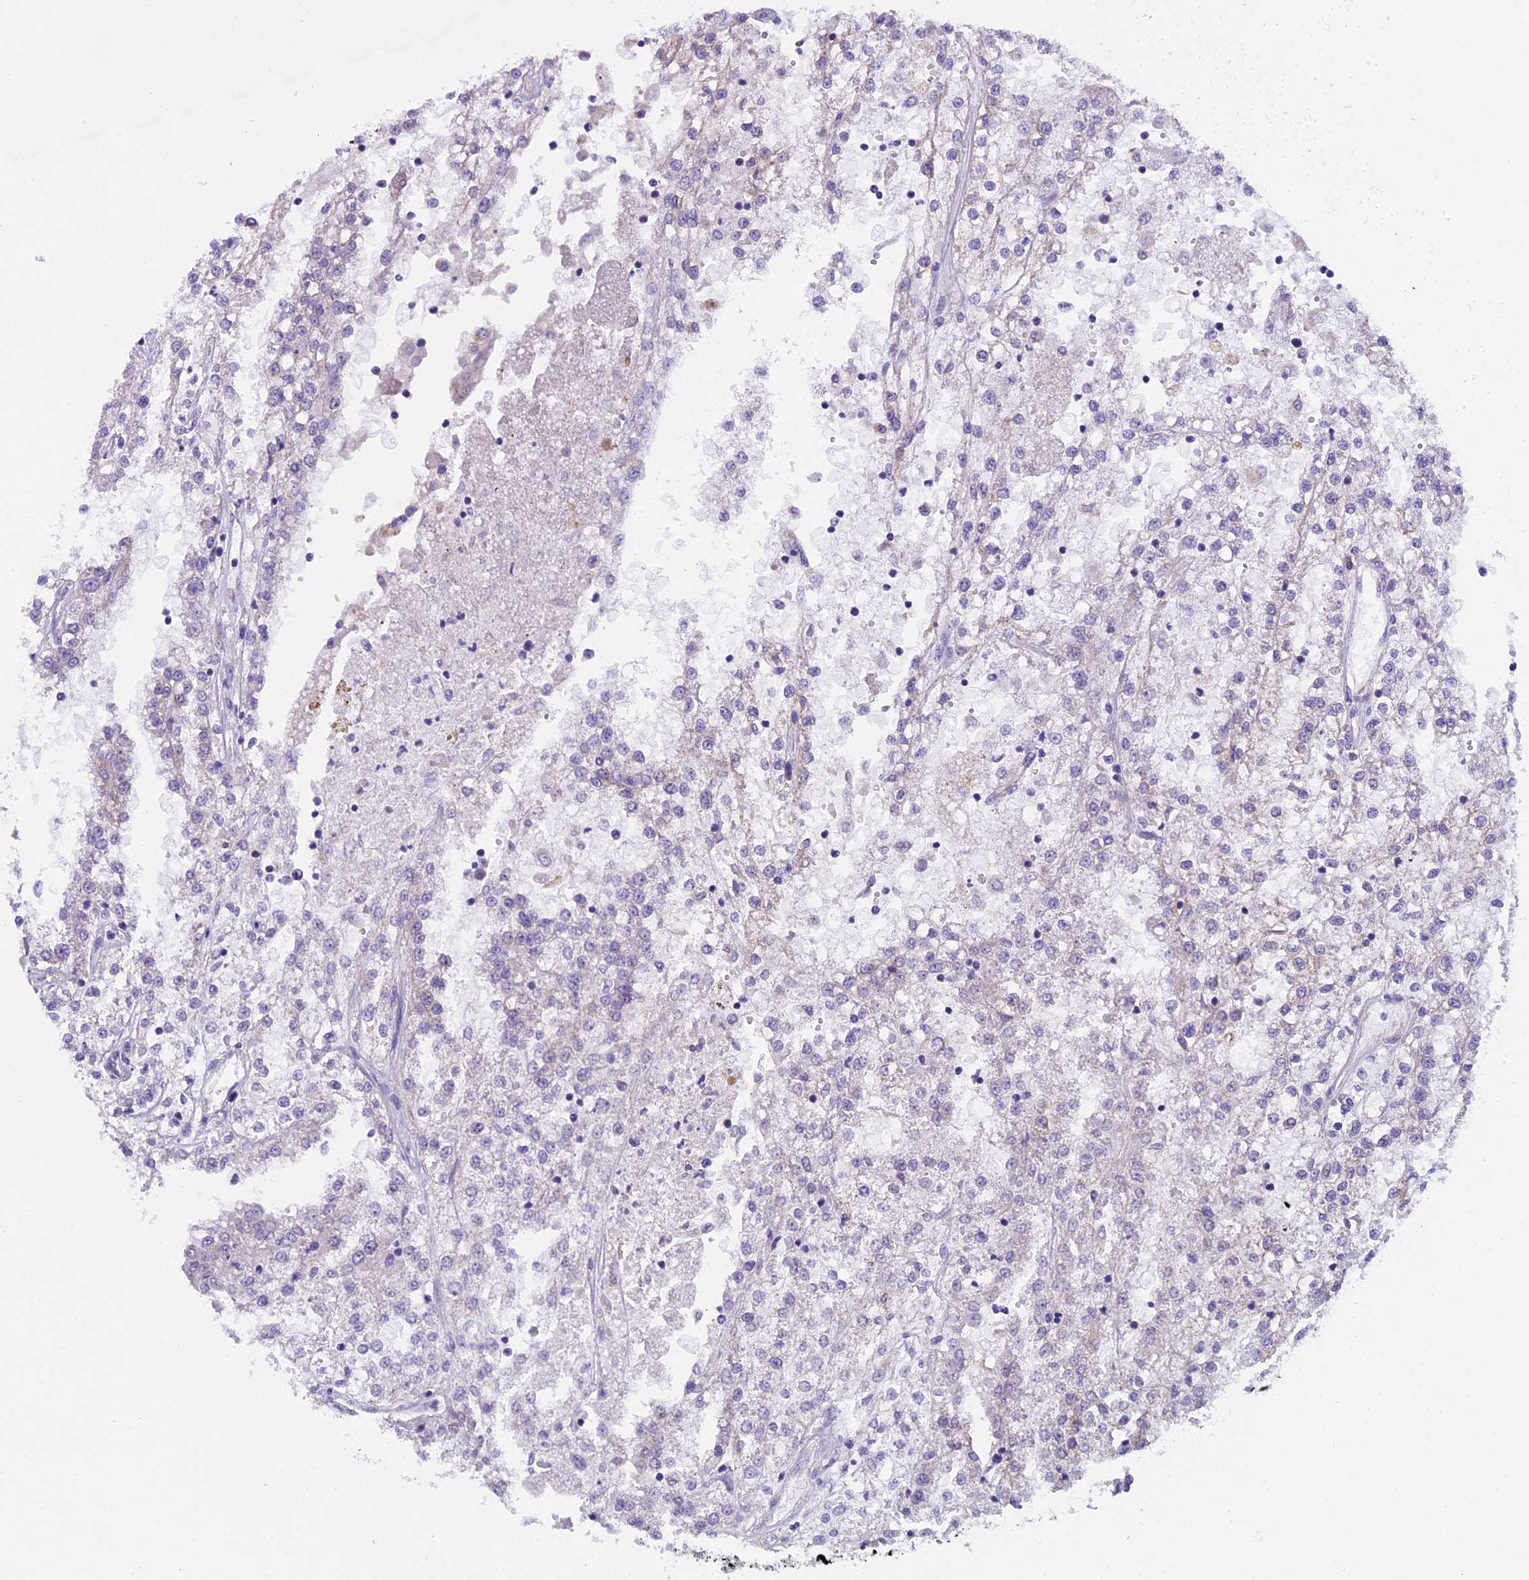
{"staining": {"intensity": "negative", "quantity": "none", "location": "none"}, "tissue": "renal cancer", "cell_type": "Tumor cells", "image_type": "cancer", "snomed": [{"axis": "morphology", "description": "Adenocarcinoma, NOS"}, {"axis": "topography", "description": "Kidney"}], "caption": "Renal adenocarcinoma stained for a protein using immunohistochemistry (IHC) shows no expression tumor cells.", "gene": "ZNF317", "patient": {"sex": "female", "age": 52}}